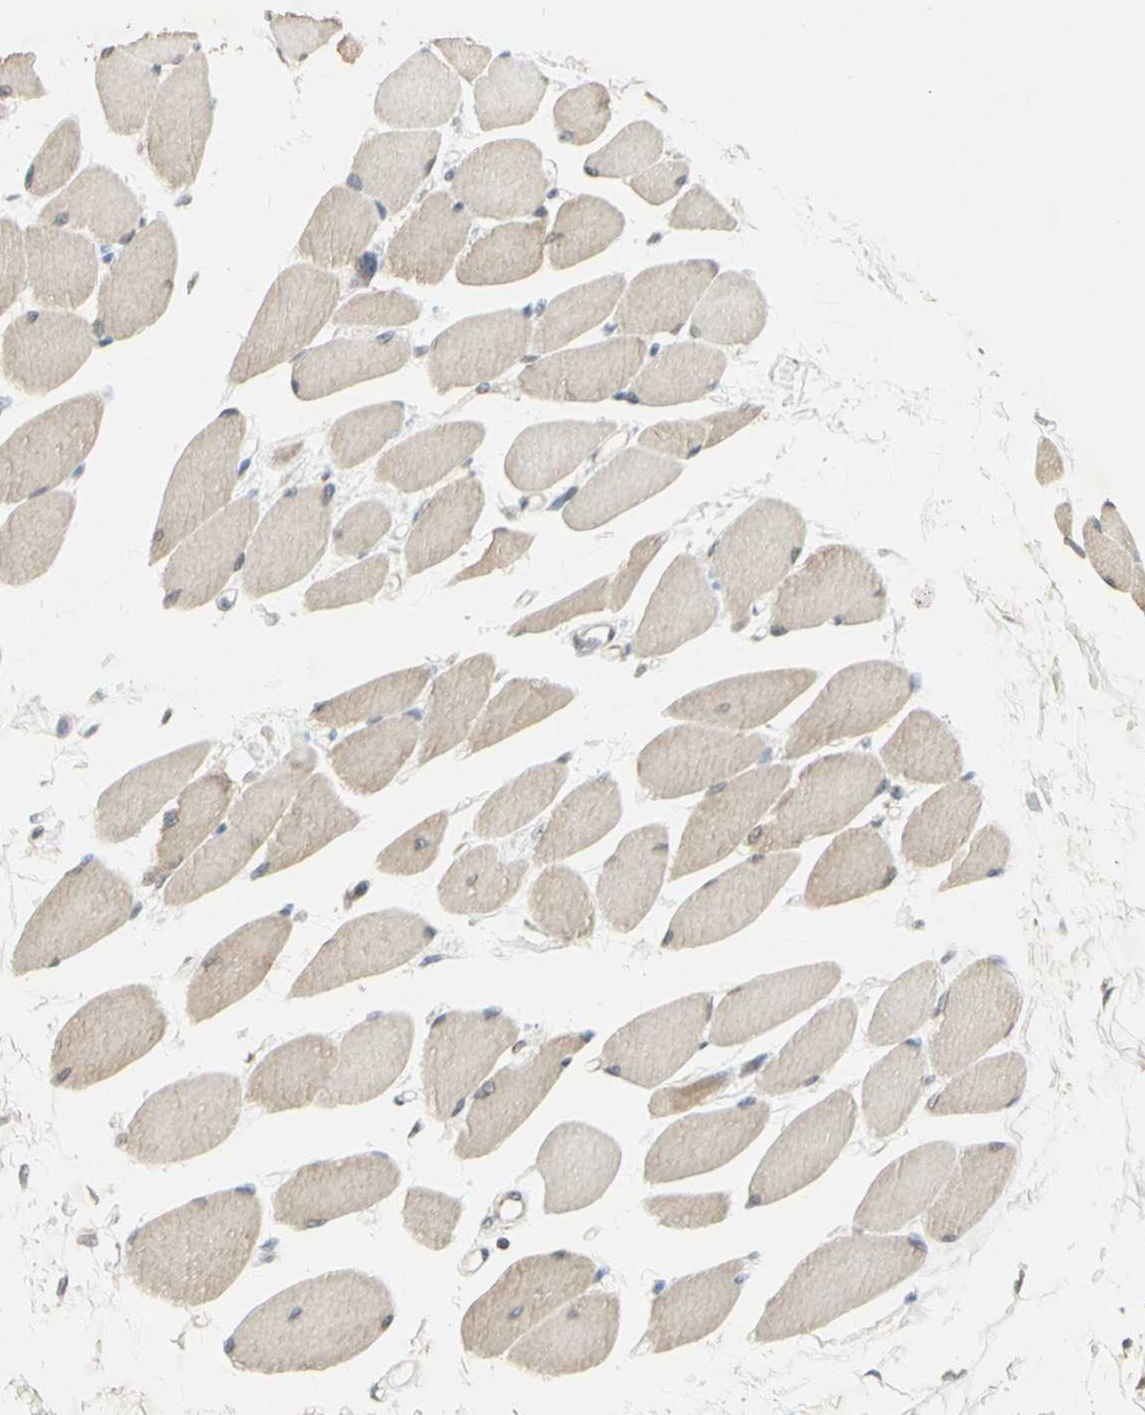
{"staining": {"intensity": "weak", "quantity": ">75%", "location": "cytoplasmic/membranous"}, "tissue": "skeletal muscle", "cell_type": "Myocytes", "image_type": "normal", "snomed": [{"axis": "morphology", "description": "Normal tissue, NOS"}, {"axis": "topography", "description": "Skeletal muscle"}, {"axis": "topography", "description": "Oral tissue"}, {"axis": "topography", "description": "Peripheral nerve tissue"}], "caption": "High-magnification brightfield microscopy of unremarkable skeletal muscle stained with DAB (brown) and counterstained with hematoxylin (blue). myocytes exhibit weak cytoplasmic/membranous expression is seen in about>75% of cells.", "gene": "CCNI", "patient": {"sex": "female", "age": 84}}